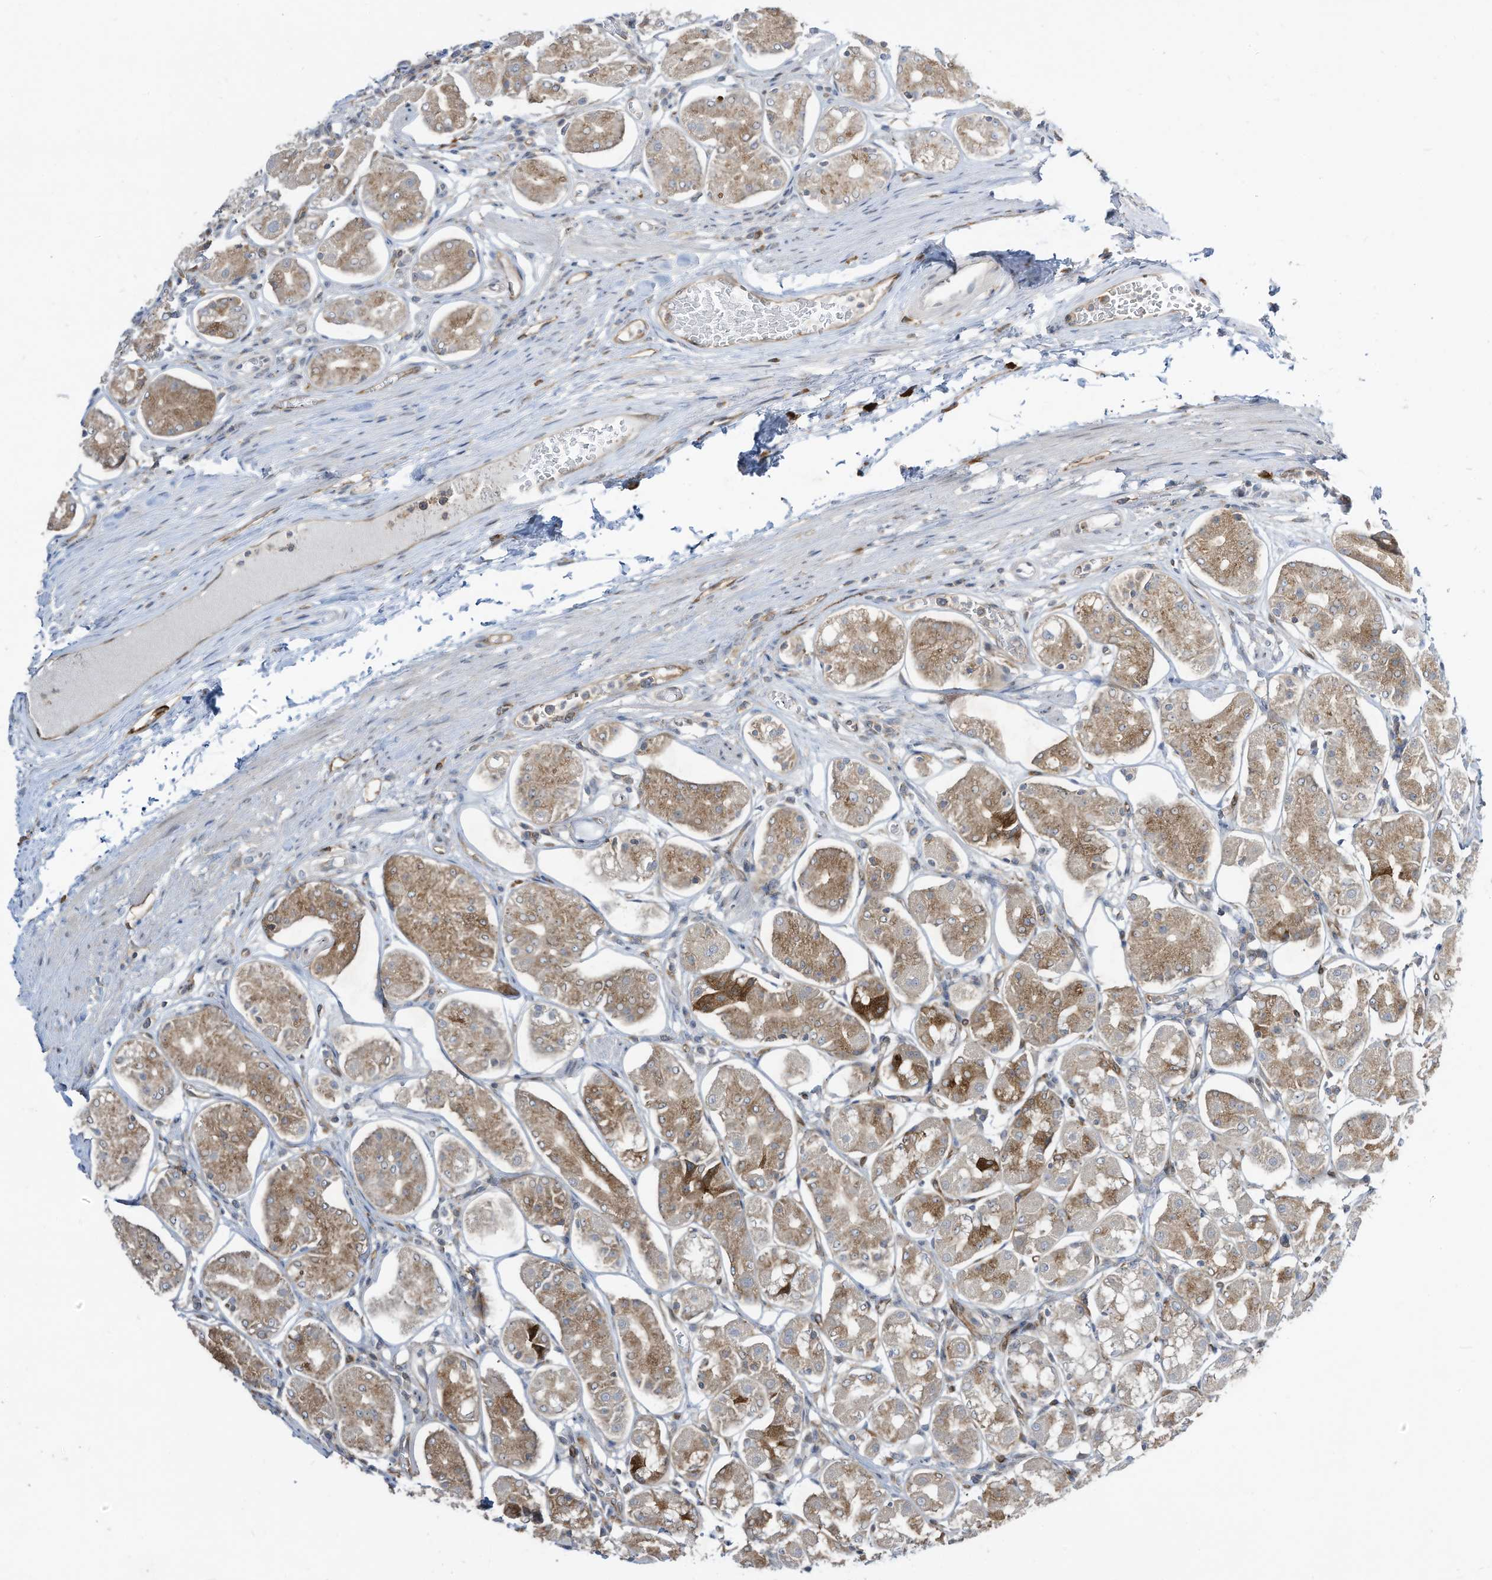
{"staining": {"intensity": "moderate", "quantity": "25%-75%", "location": "cytoplasmic/membranous"}, "tissue": "stomach", "cell_type": "Glandular cells", "image_type": "normal", "snomed": [{"axis": "morphology", "description": "Normal tissue, NOS"}, {"axis": "topography", "description": "Stomach, lower"}], "caption": "IHC staining of unremarkable stomach, which demonstrates medium levels of moderate cytoplasmic/membranous expression in approximately 25%-75% of glandular cells indicating moderate cytoplasmic/membranous protein expression. The staining was performed using DAB (brown) for protein detection and nuclei were counterstained in hematoxylin (blue).", "gene": "DZIP3", "patient": {"sex": "female", "age": 56}}